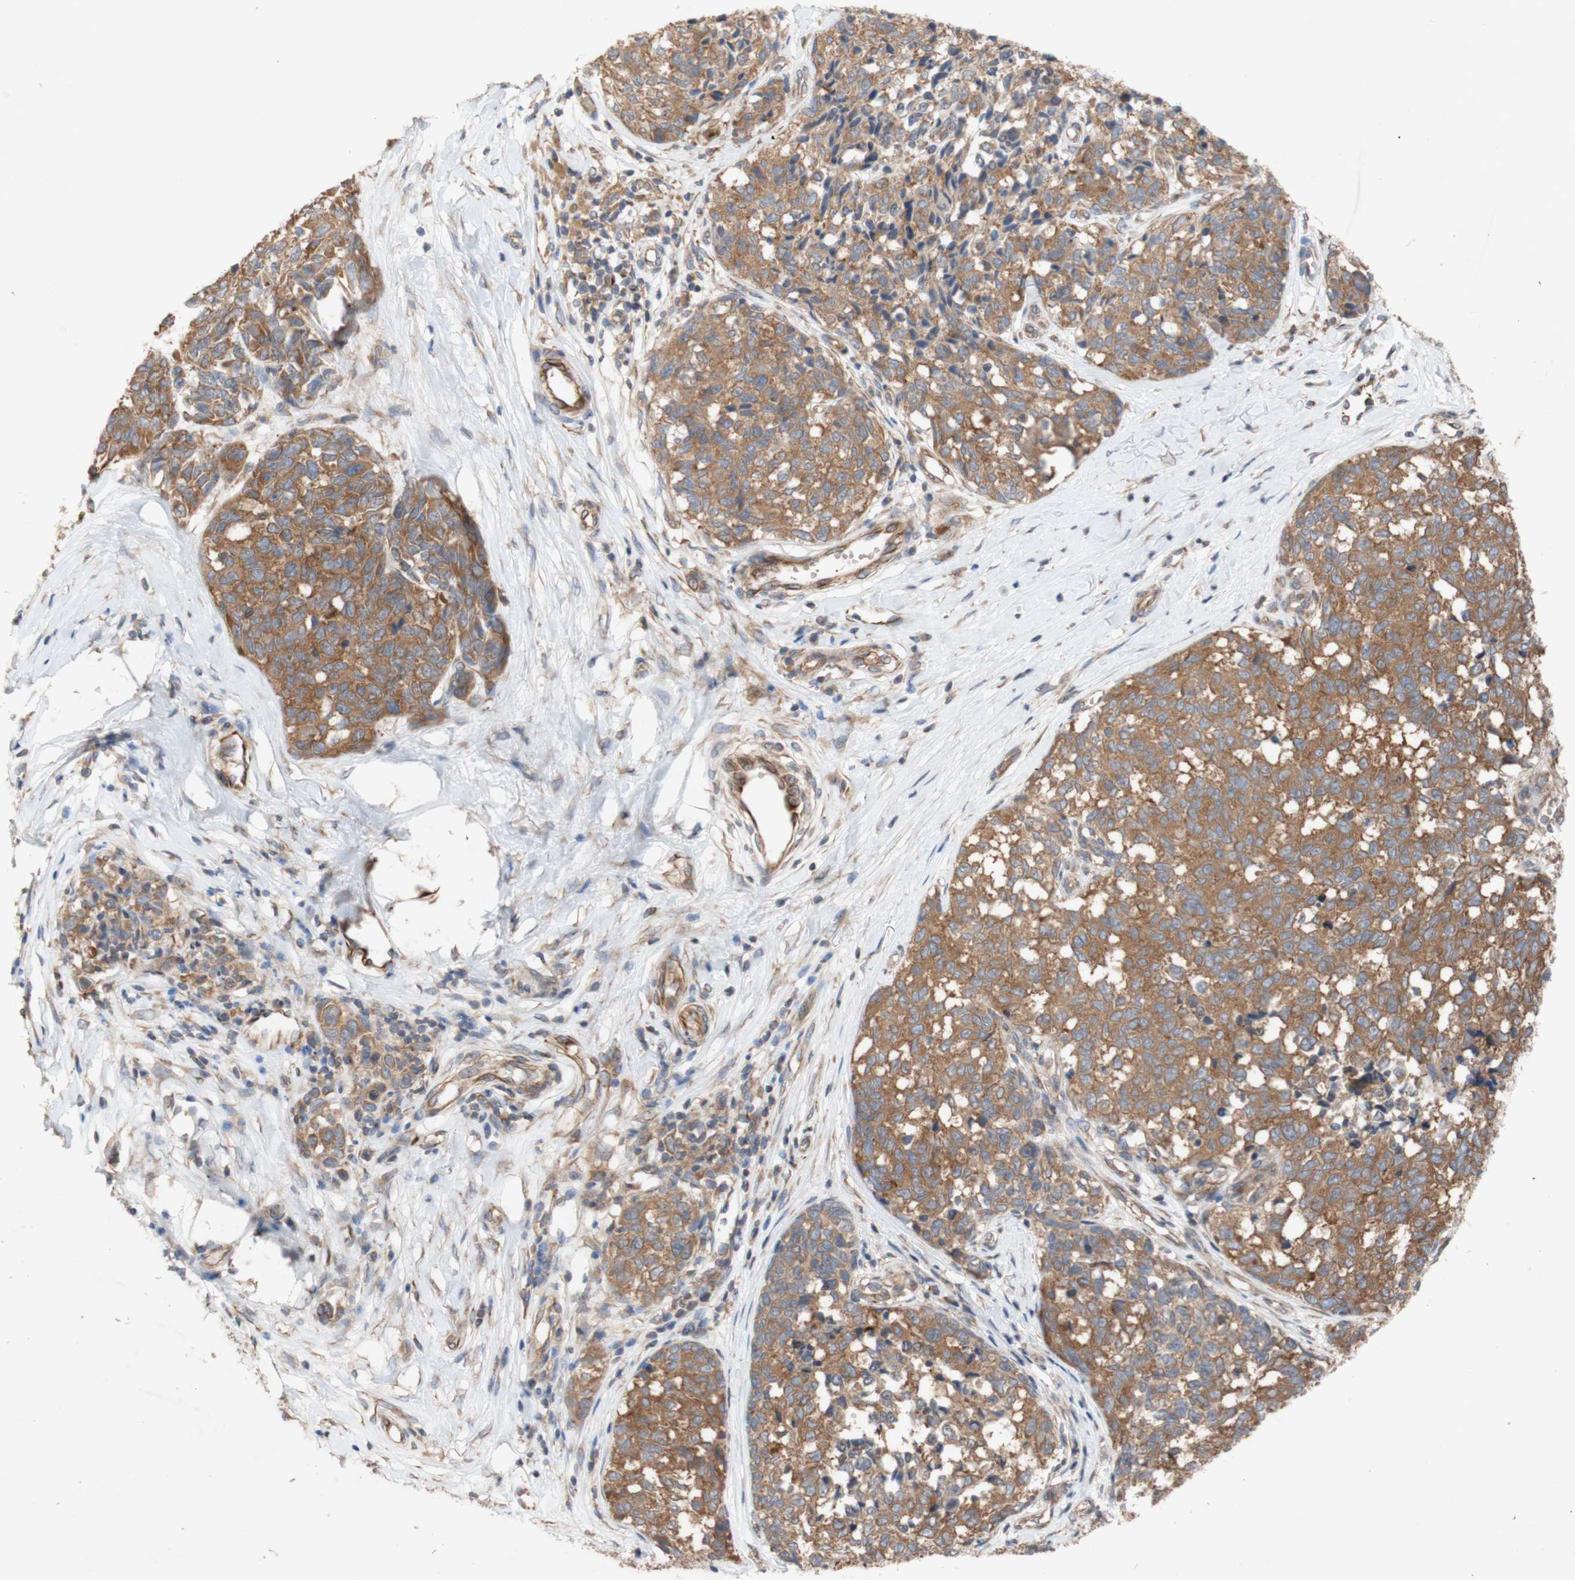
{"staining": {"intensity": "moderate", "quantity": ">75%", "location": "cytoplasmic/membranous"}, "tissue": "melanoma", "cell_type": "Tumor cells", "image_type": "cancer", "snomed": [{"axis": "morphology", "description": "Malignant melanoma, NOS"}, {"axis": "topography", "description": "Skin"}], "caption": "Tumor cells reveal medium levels of moderate cytoplasmic/membranous staining in approximately >75% of cells in malignant melanoma.", "gene": "EIF2S3", "patient": {"sex": "female", "age": 64}}